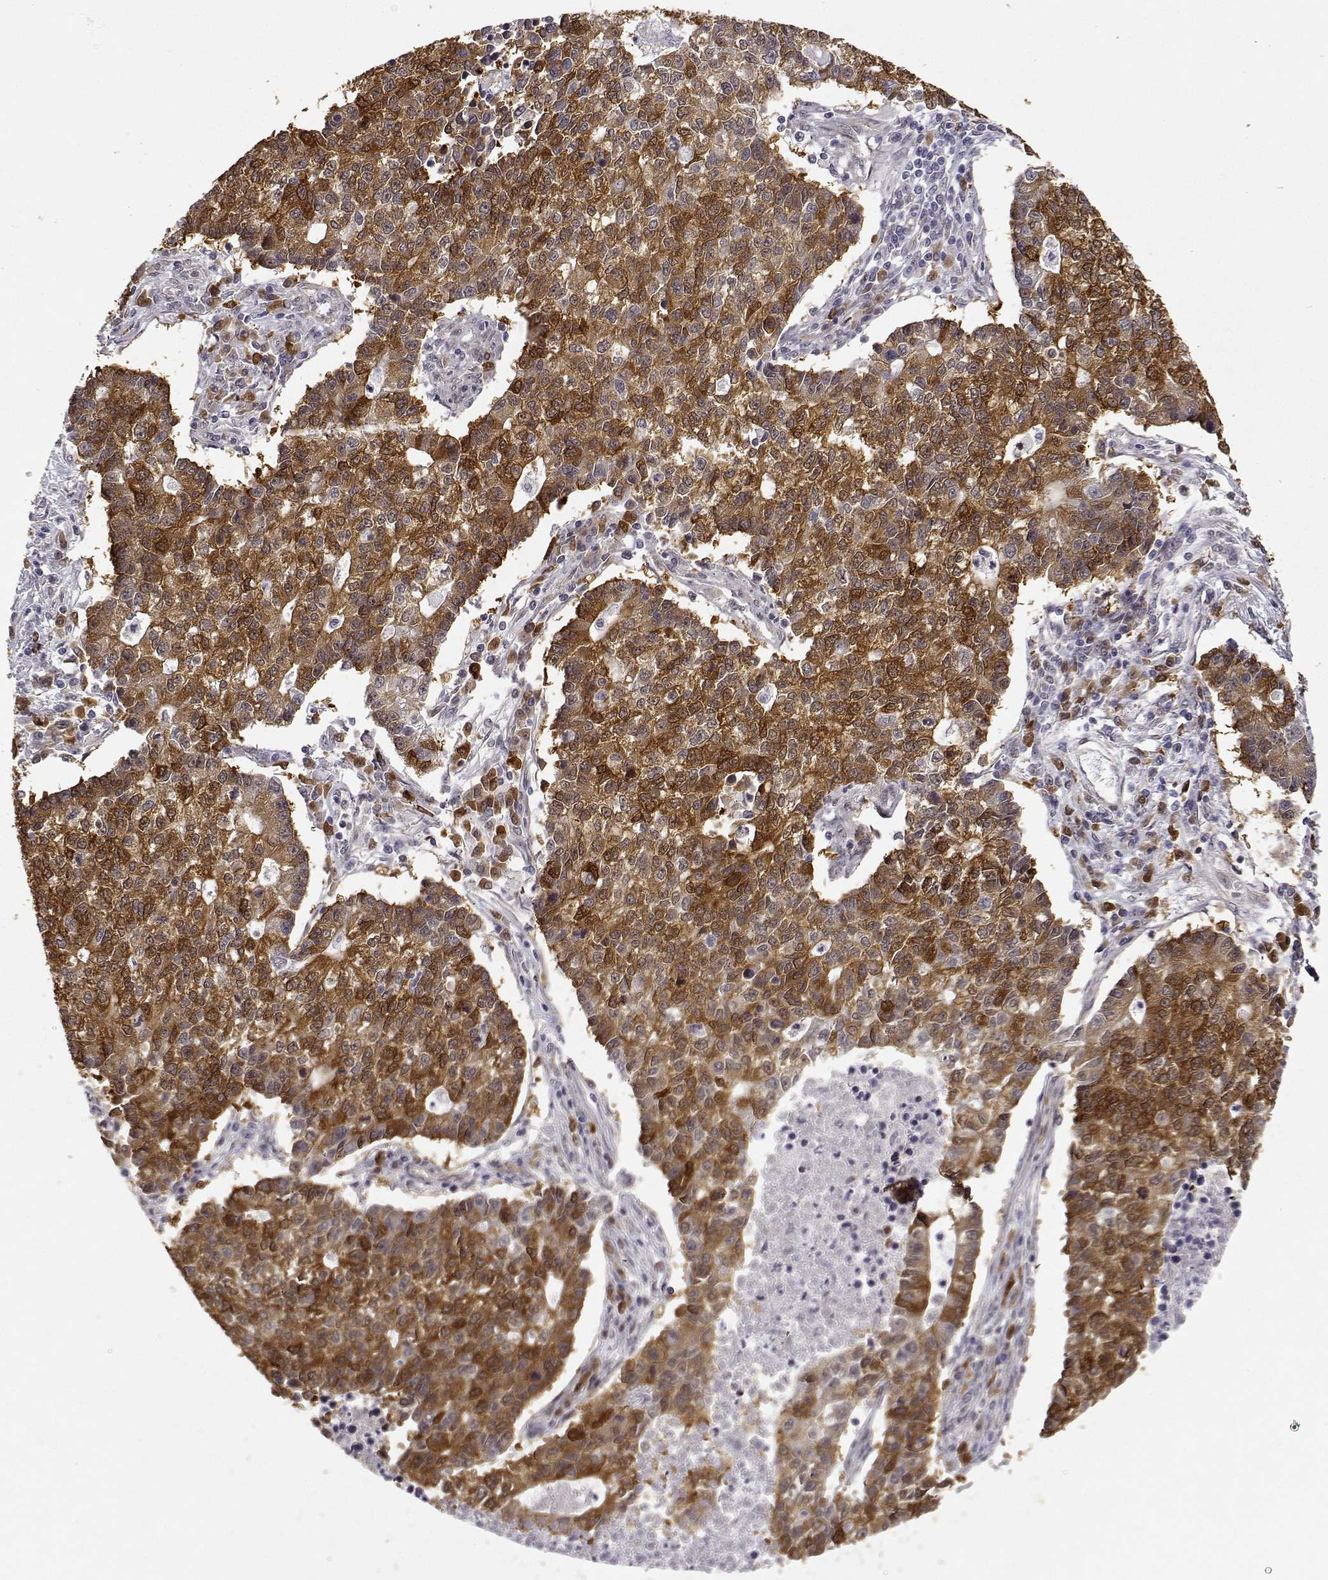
{"staining": {"intensity": "strong", "quantity": ">75%", "location": "cytoplasmic/membranous"}, "tissue": "lung cancer", "cell_type": "Tumor cells", "image_type": "cancer", "snomed": [{"axis": "morphology", "description": "Adenocarcinoma, NOS"}, {"axis": "topography", "description": "Lung"}], "caption": "Immunohistochemical staining of lung cancer (adenocarcinoma) shows strong cytoplasmic/membranous protein positivity in about >75% of tumor cells. (DAB (3,3'-diaminobenzidine) IHC, brown staining for protein, blue staining for nuclei).", "gene": "PHGDH", "patient": {"sex": "male", "age": 57}}